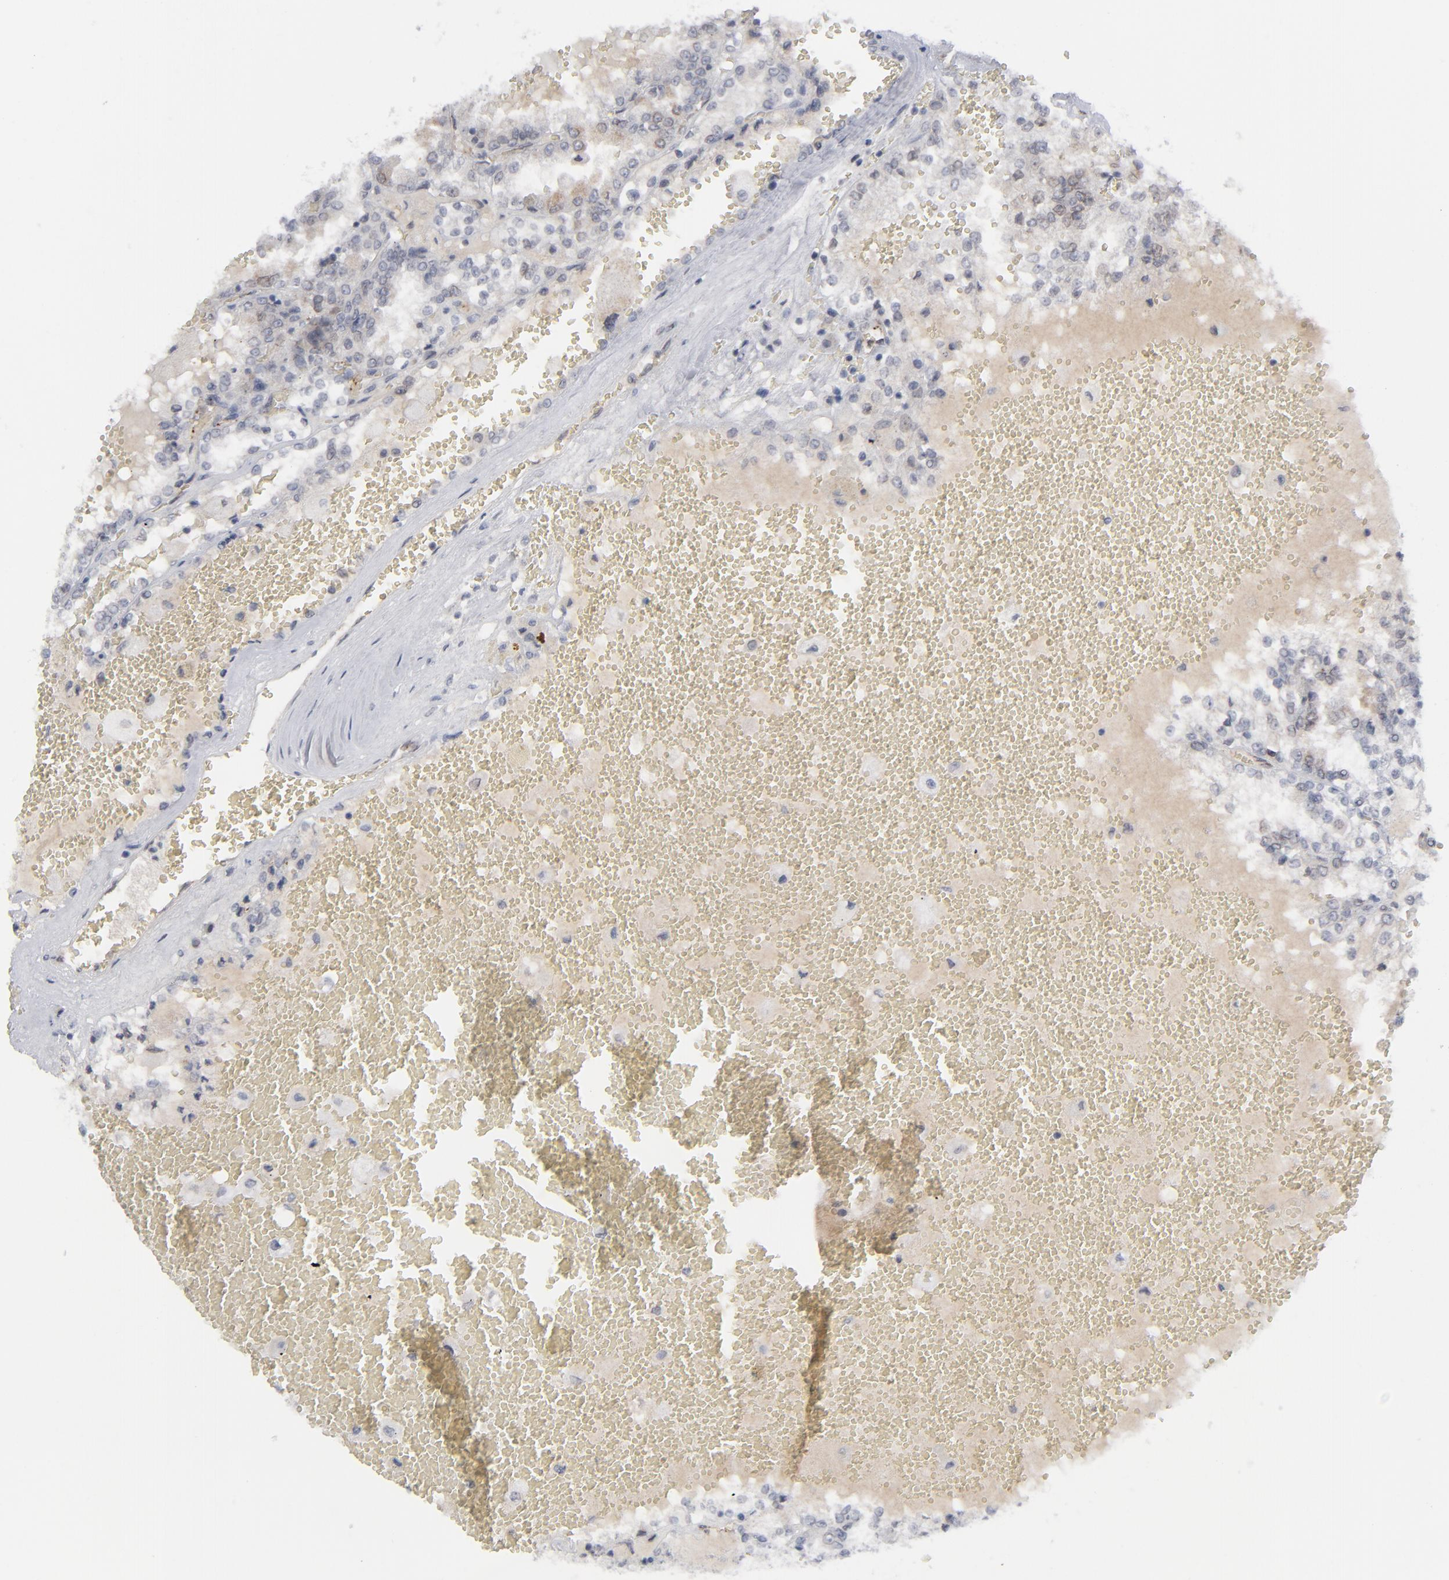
{"staining": {"intensity": "negative", "quantity": "none", "location": "none"}, "tissue": "renal cancer", "cell_type": "Tumor cells", "image_type": "cancer", "snomed": [{"axis": "morphology", "description": "Adenocarcinoma, NOS"}, {"axis": "topography", "description": "Kidney"}], "caption": "Human renal cancer stained for a protein using IHC demonstrates no expression in tumor cells.", "gene": "NUP88", "patient": {"sex": "female", "age": 56}}